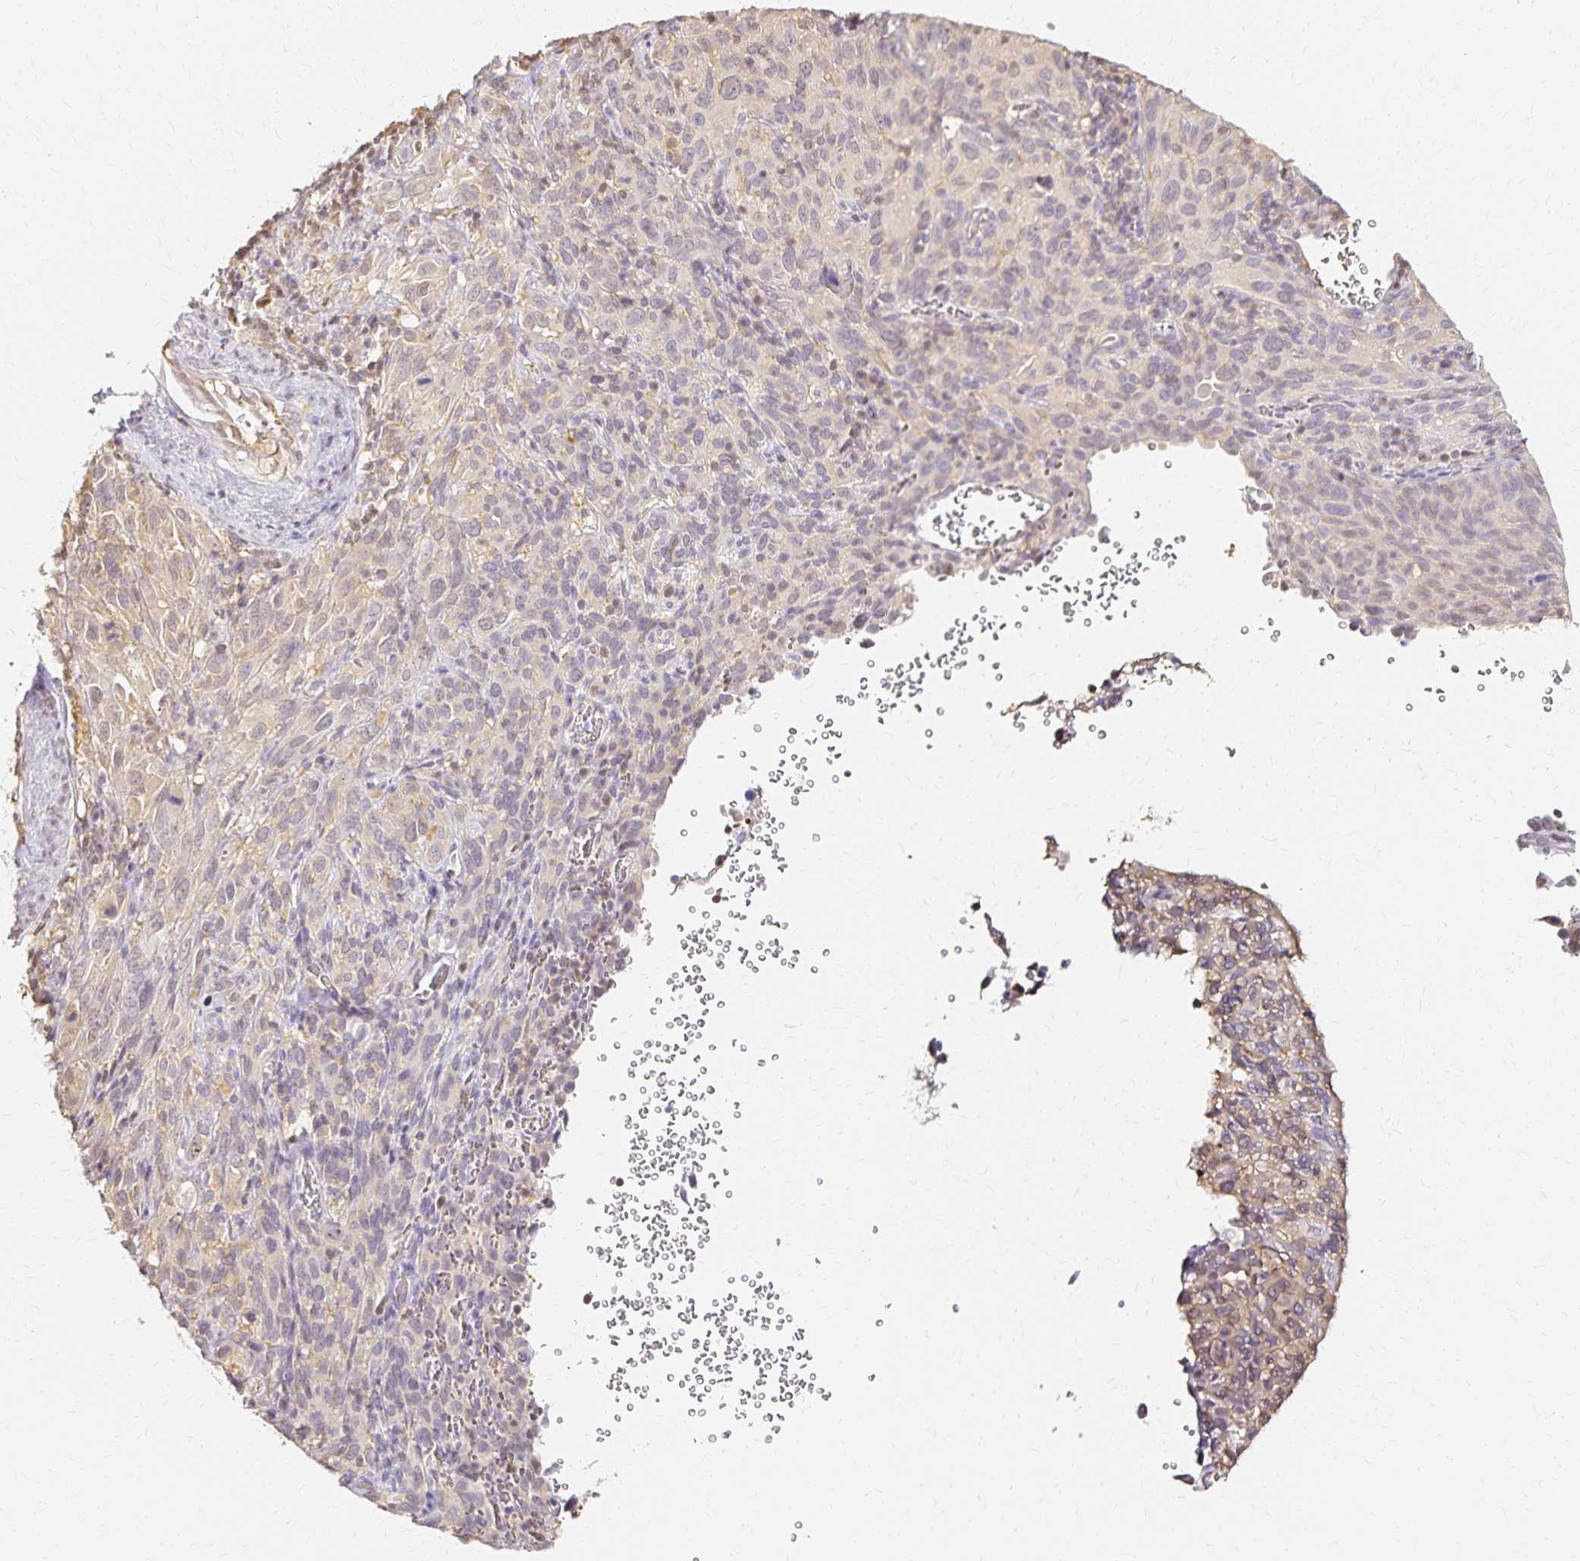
{"staining": {"intensity": "negative", "quantity": "none", "location": "none"}, "tissue": "cervical cancer", "cell_type": "Tumor cells", "image_type": "cancer", "snomed": [{"axis": "morphology", "description": "Normal tissue, NOS"}, {"axis": "morphology", "description": "Squamous cell carcinoma, NOS"}, {"axis": "topography", "description": "Cervix"}], "caption": "An image of human cervical cancer (squamous cell carcinoma) is negative for staining in tumor cells. The staining was performed using DAB (3,3'-diaminobenzidine) to visualize the protein expression in brown, while the nuclei were stained in blue with hematoxylin (Magnification: 20x).", "gene": "AZGP1", "patient": {"sex": "female", "age": 51}}